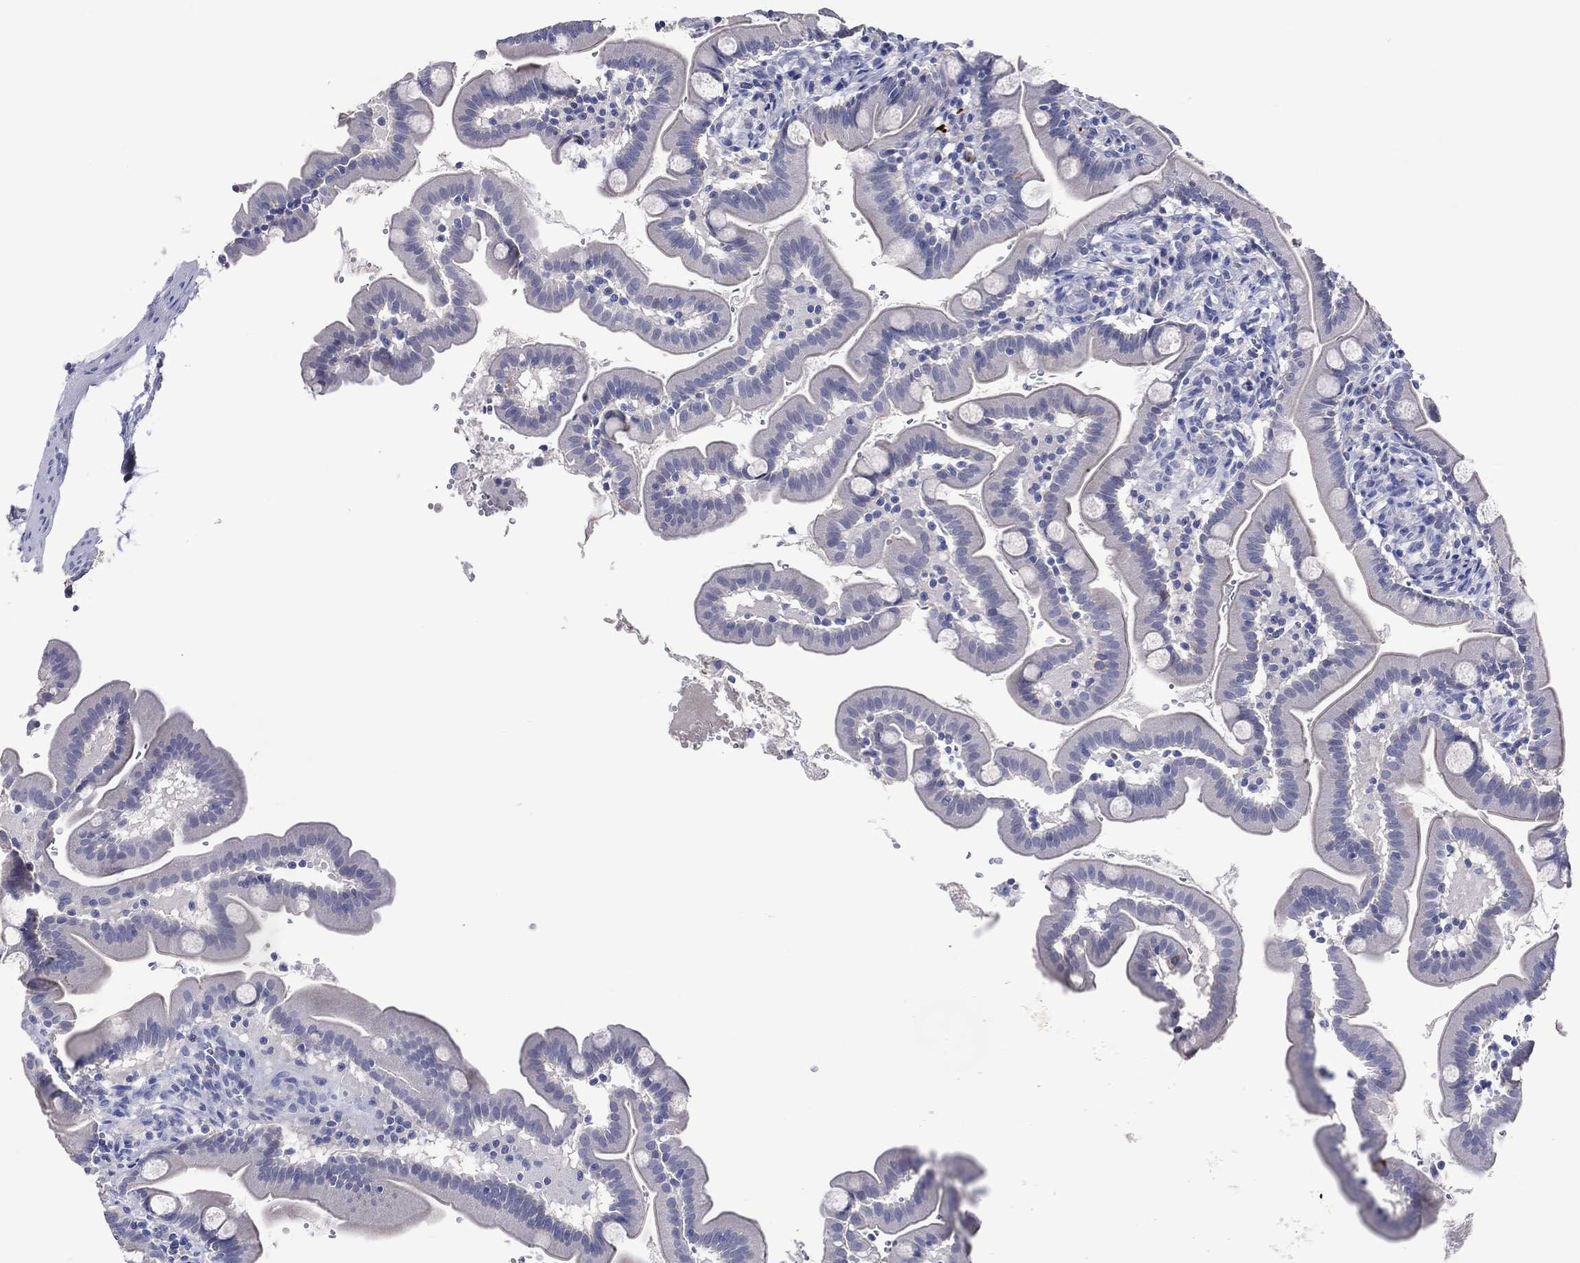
{"staining": {"intensity": "negative", "quantity": "none", "location": "none"}, "tissue": "small intestine", "cell_type": "Glandular cells", "image_type": "normal", "snomed": [{"axis": "morphology", "description": "Normal tissue, NOS"}, {"axis": "topography", "description": "Small intestine"}], "caption": "Protein analysis of benign small intestine exhibits no significant positivity in glandular cells. The staining is performed using DAB (3,3'-diaminobenzidine) brown chromogen with nuclei counter-stained in using hematoxylin.", "gene": "DNAH6", "patient": {"sex": "female", "age": 44}}